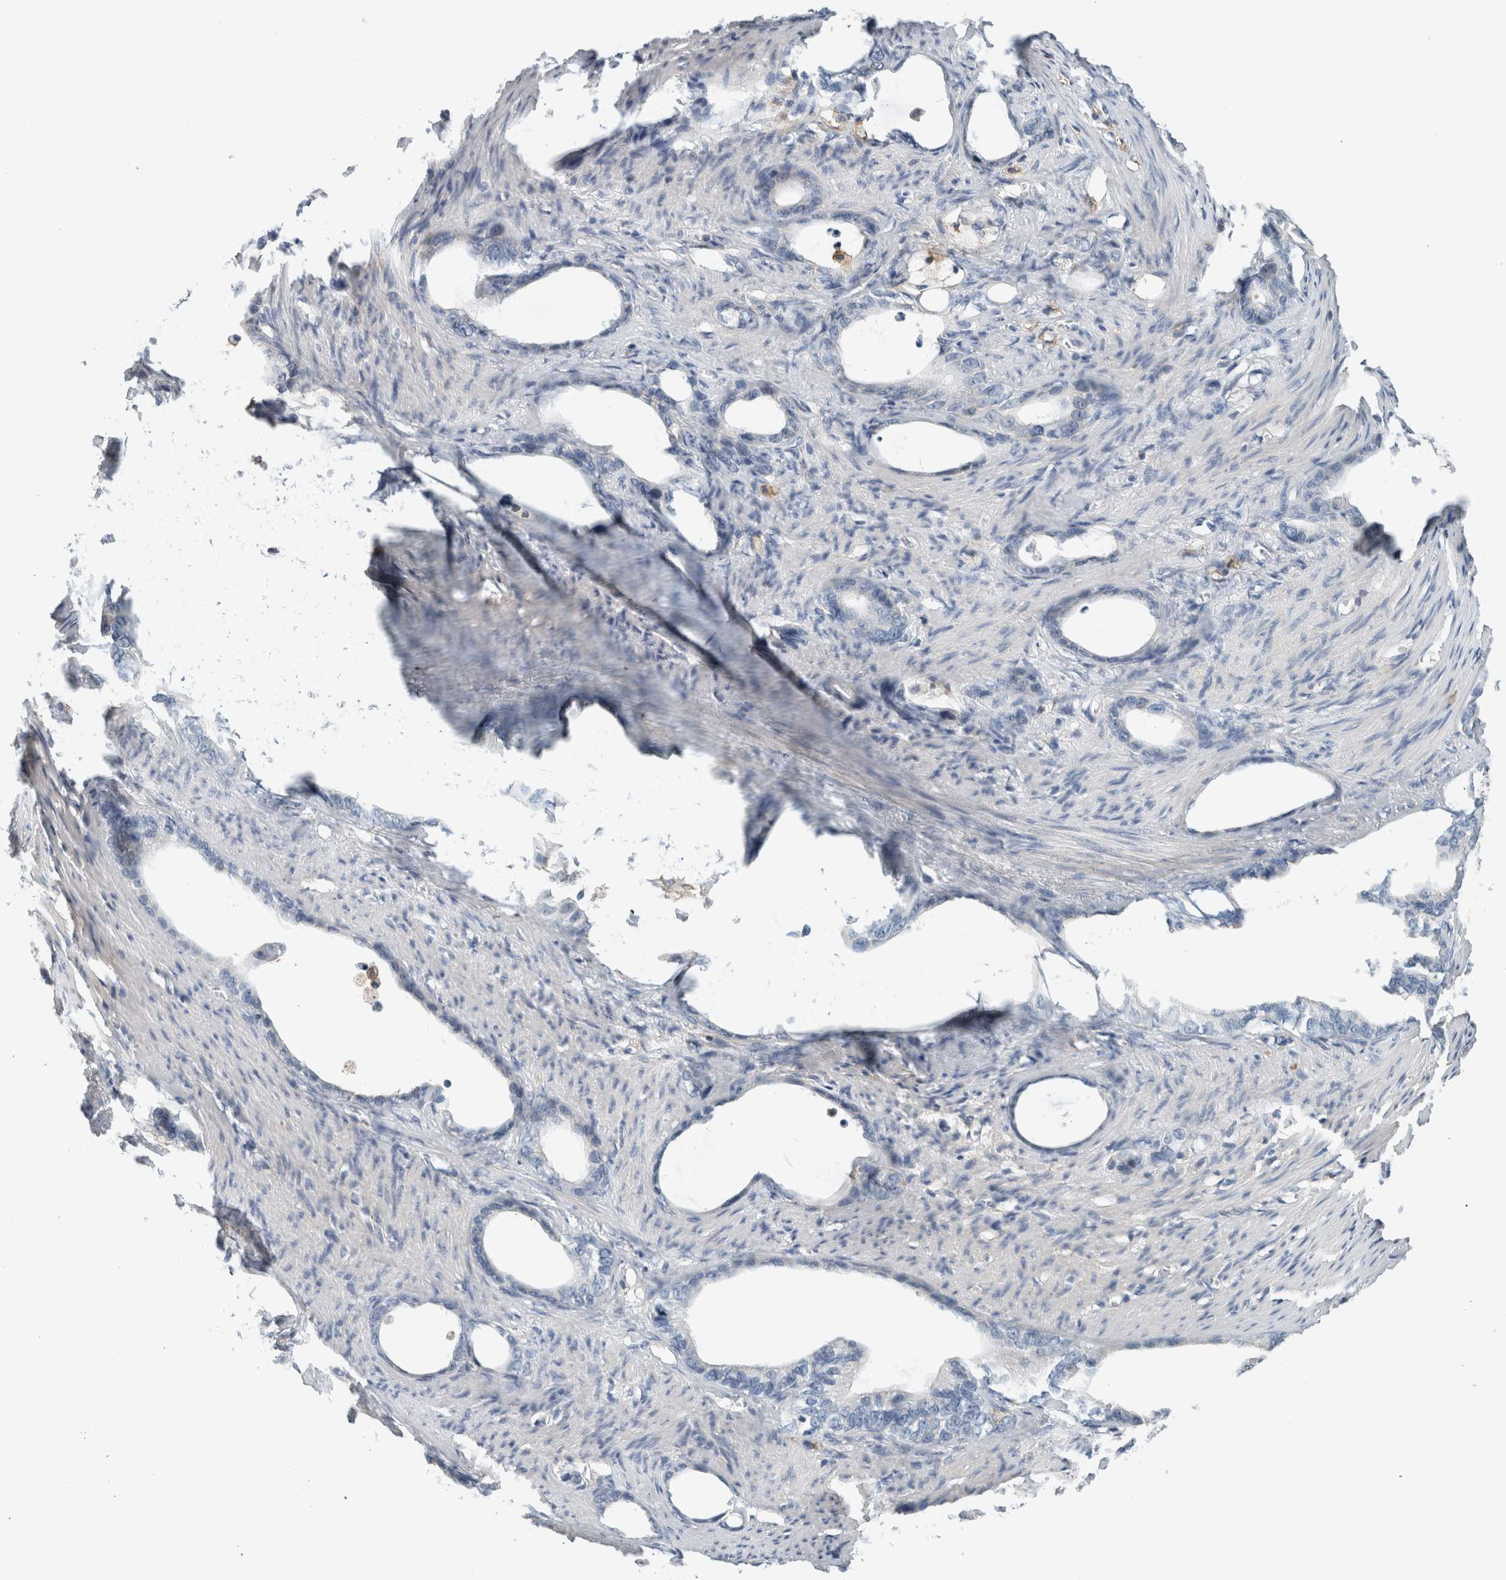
{"staining": {"intensity": "negative", "quantity": "none", "location": "none"}, "tissue": "stomach cancer", "cell_type": "Tumor cells", "image_type": "cancer", "snomed": [{"axis": "morphology", "description": "Adenocarcinoma, NOS"}, {"axis": "topography", "description": "Stomach"}], "caption": "Tumor cells show no significant expression in stomach adenocarcinoma.", "gene": "ERCC6L2", "patient": {"sex": "female", "age": 75}}